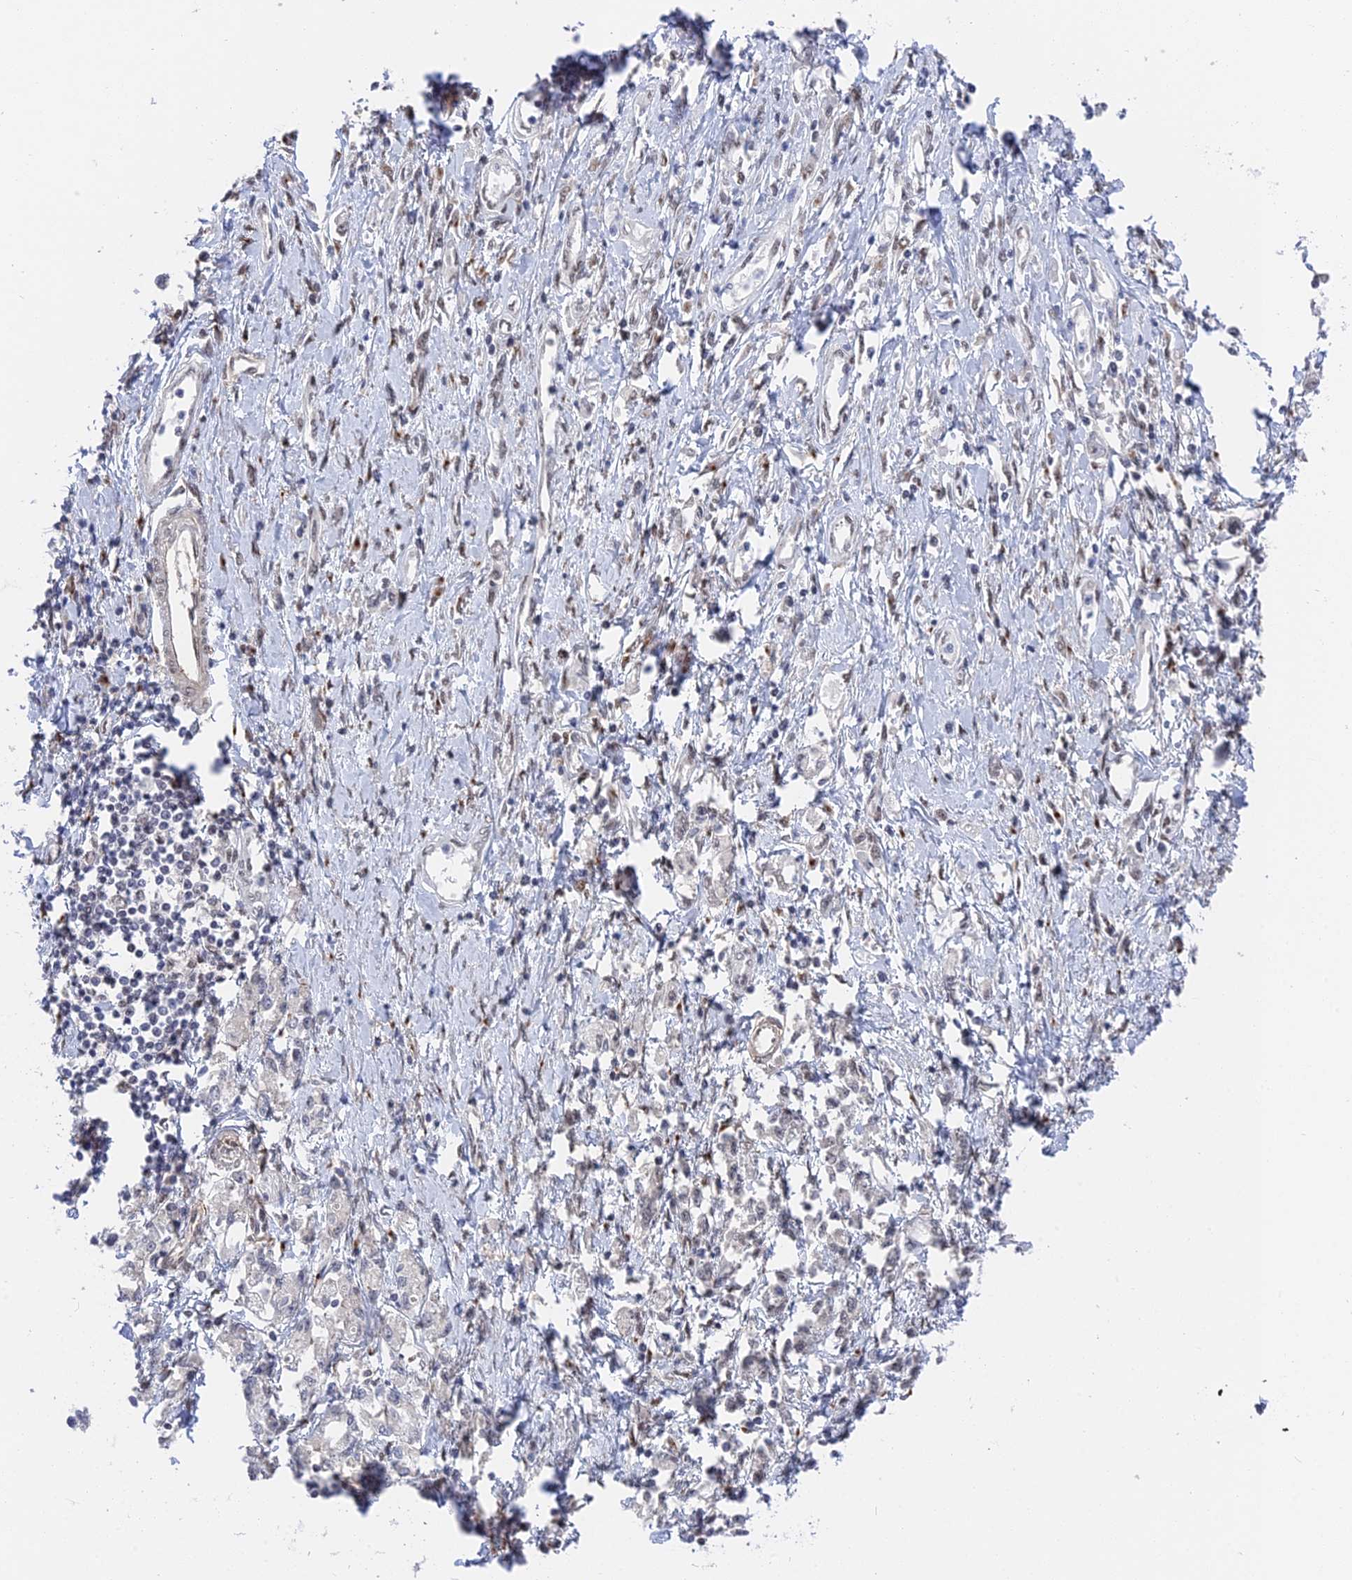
{"staining": {"intensity": "negative", "quantity": "none", "location": "none"}, "tissue": "stomach cancer", "cell_type": "Tumor cells", "image_type": "cancer", "snomed": [{"axis": "morphology", "description": "Adenocarcinoma, NOS"}, {"axis": "topography", "description": "Stomach"}], "caption": "High power microscopy image of an IHC micrograph of stomach cancer, revealing no significant positivity in tumor cells.", "gene": "CCDC85A", "patient": {"sex": "female", "age": 76}}